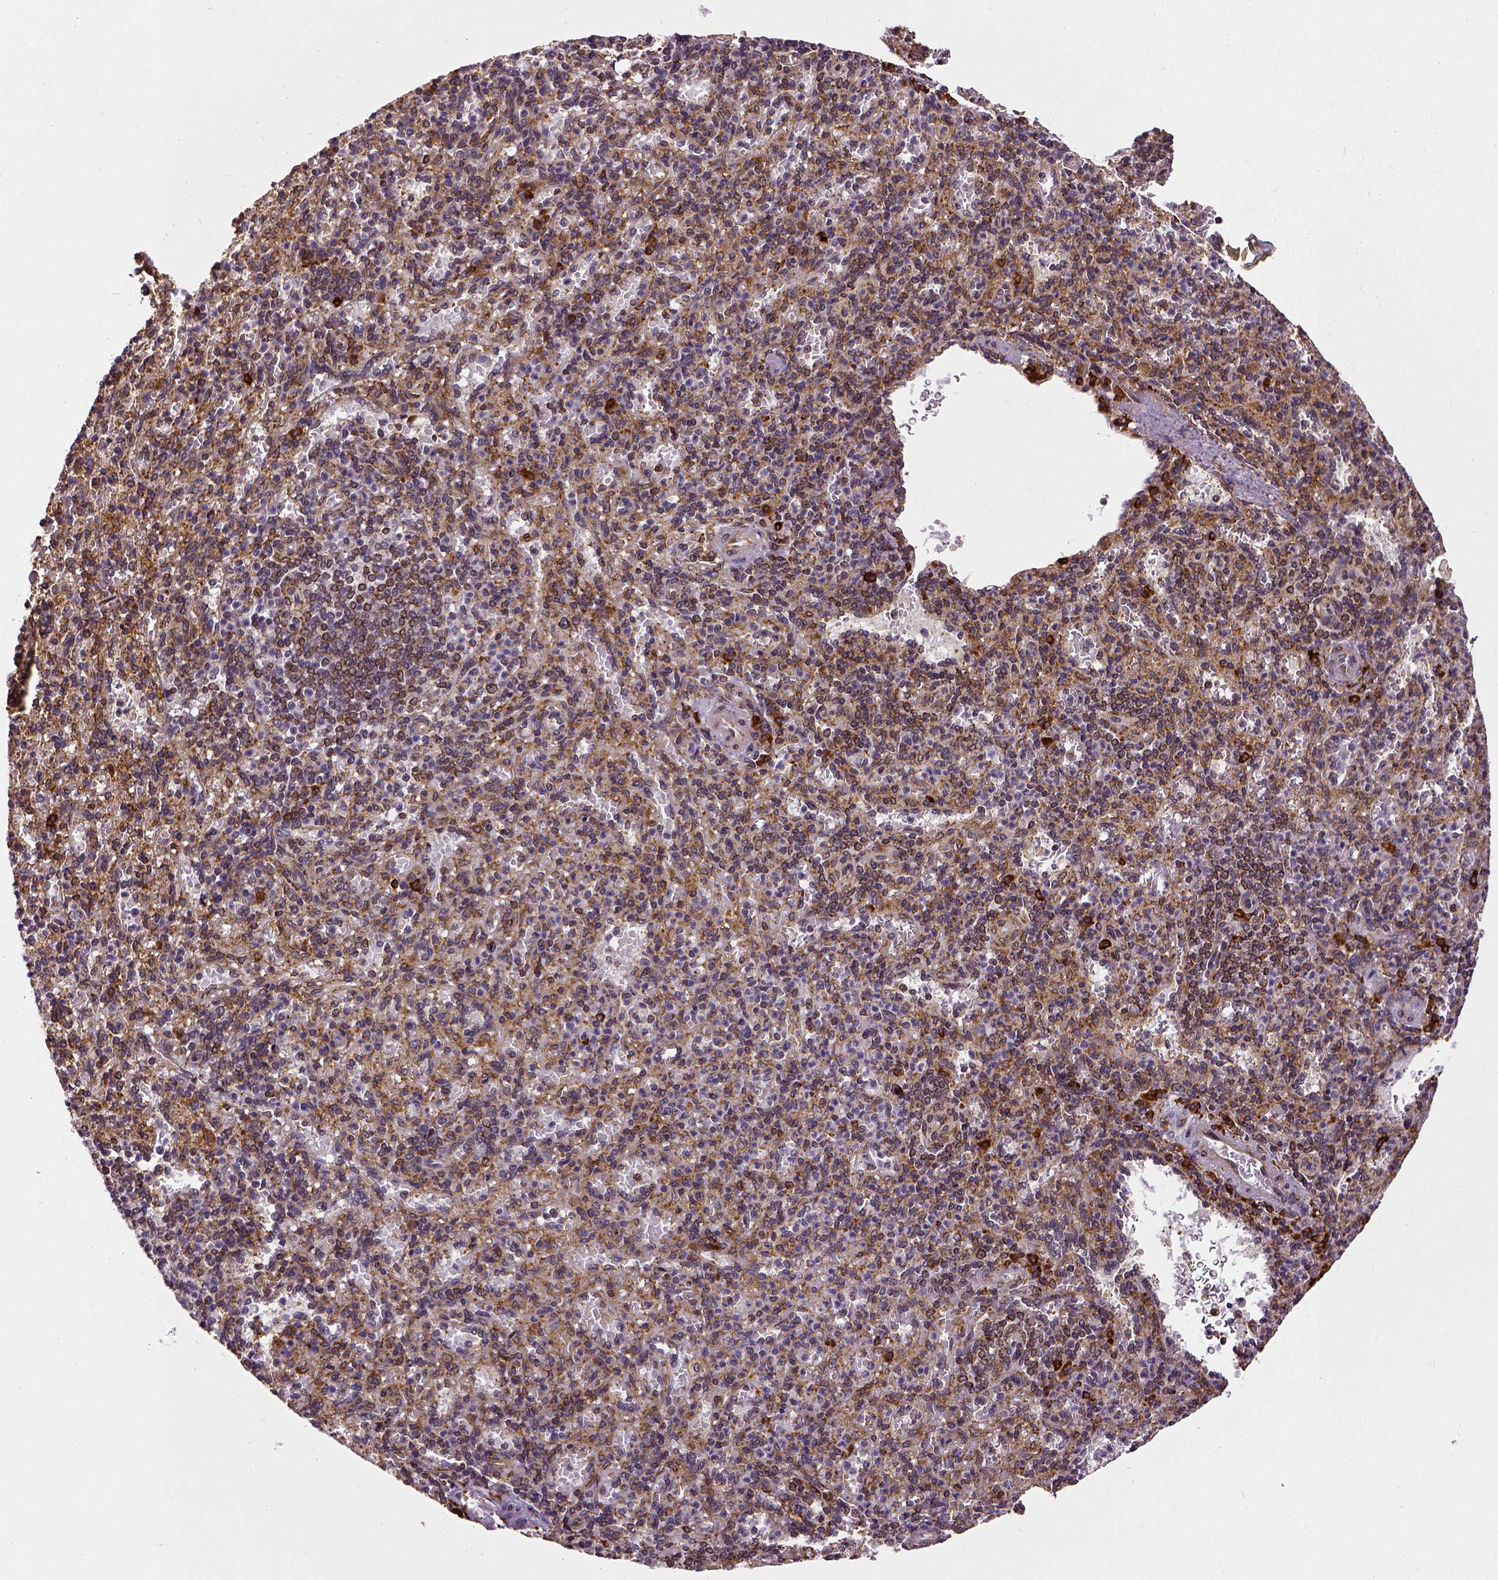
{"staining": {"intensity": "strong", "quantity": ">75%", "location": "cytoplasmic/membranous"}, "tissue": "spleen", "cell_type": "Cells in red pulp", "image_type": "normal", "snomed": [{"axis": "morphology", "description": "Normal tissue, NOS"}, {"axis": "topography", "description": "Spleen"}], "caption": "Immunohistochemistry image of normal spleen: spleen stained using IHC demonstrates high levels of strong protein expression localized specifically in the cytoplasmic/membranous of cells in red pulp, appearing as a cytoplasmic/membranous brown color.", "gene": "MTDH", "patient": {"sex": "female", "age": 74}}